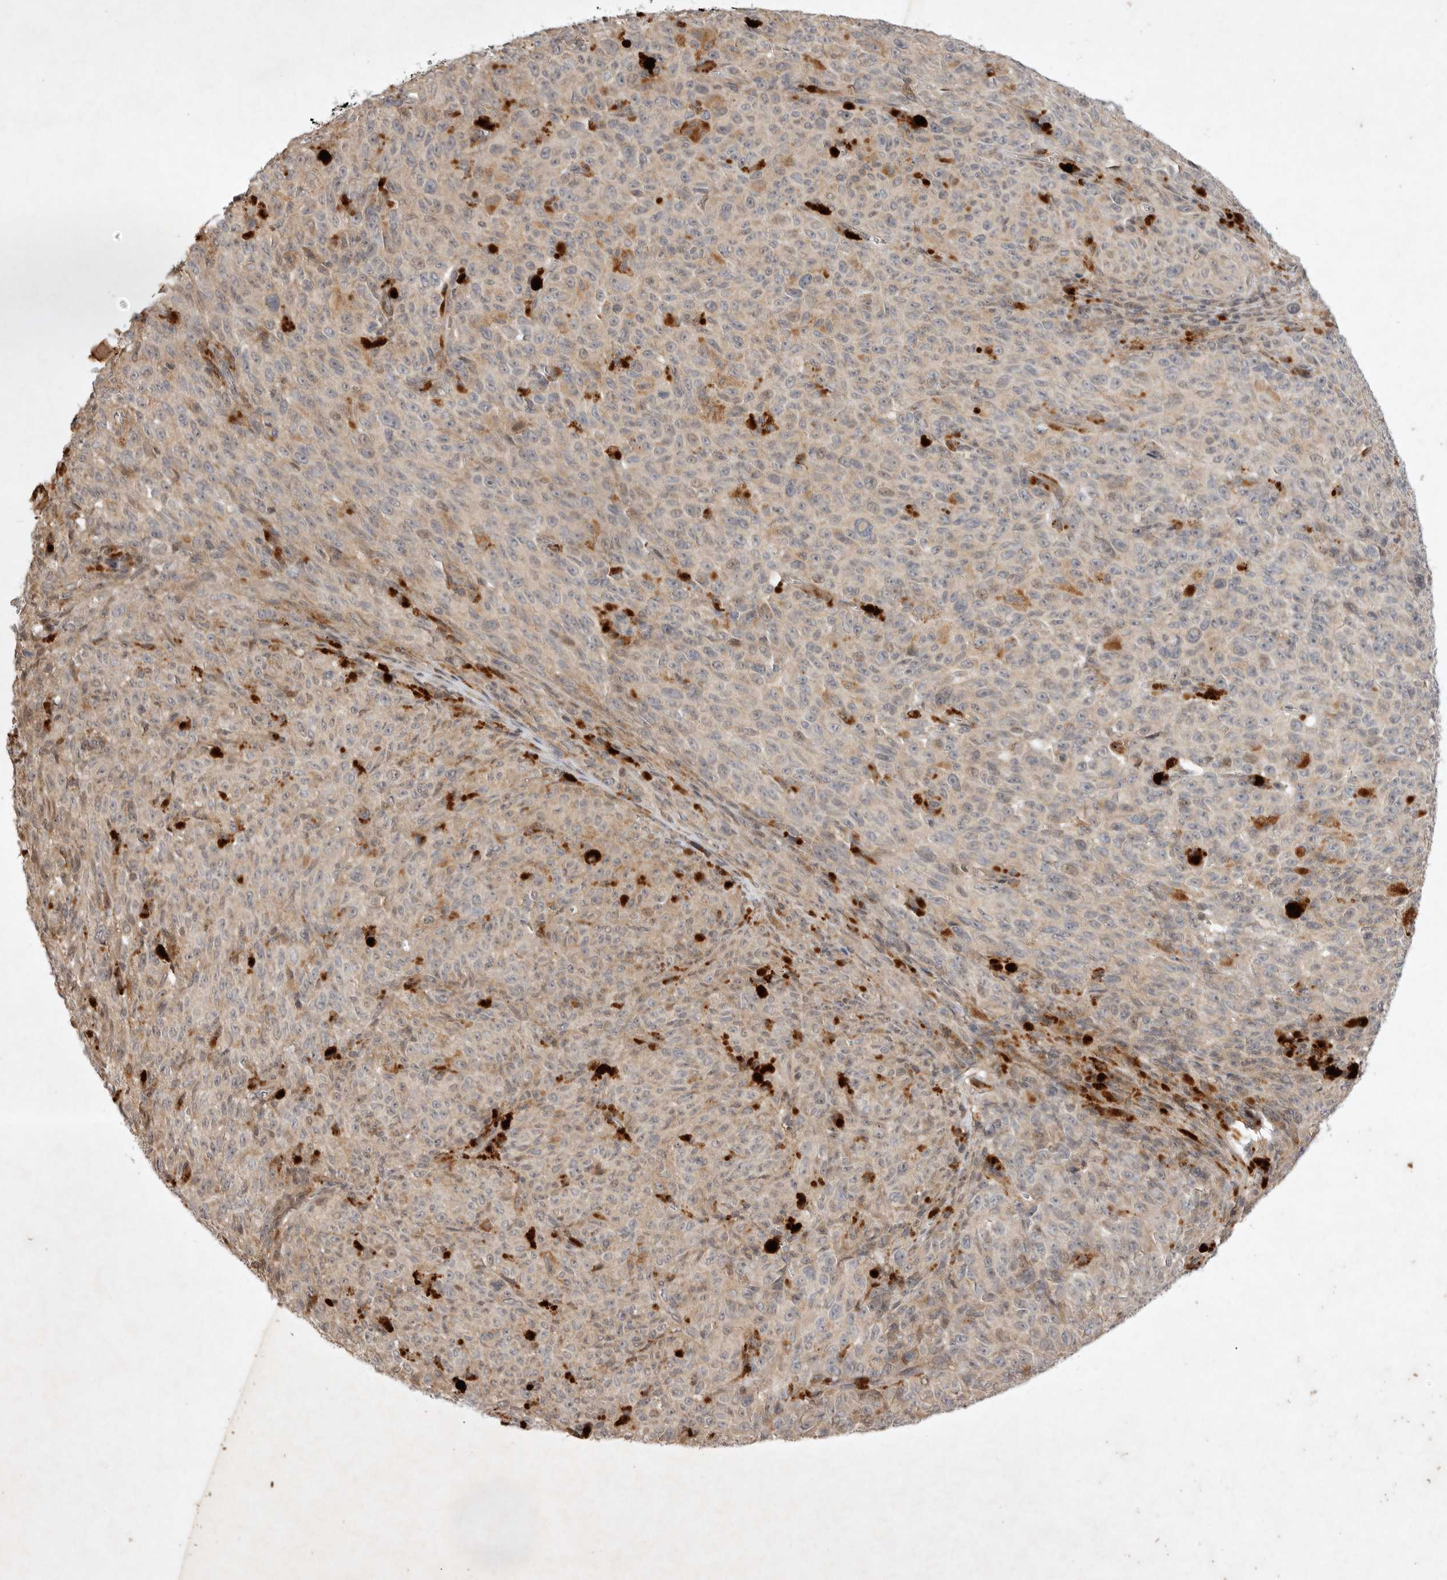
{"staining": {"intensity": "weak", "quantity": "25%-75%", "location": "cytoplasmic/membranous"}, "tissue": "melanoma", "cell_type": "Tumor cells", "image_type": "cancer", "snomed": [{"axis": "morphology", "description": "Malignant melanoma, NOS"}, {"axis": "topography", "description": "Skin"}], "caption": "Human malignant melanoma stained for a protein (brown) demonstrates weak cytoplasmic/membranous positive expression in about 25%-75% of tumor cells.", "gene": "EIF2AK1", "patient": {"sex": "female", "age": 82}}